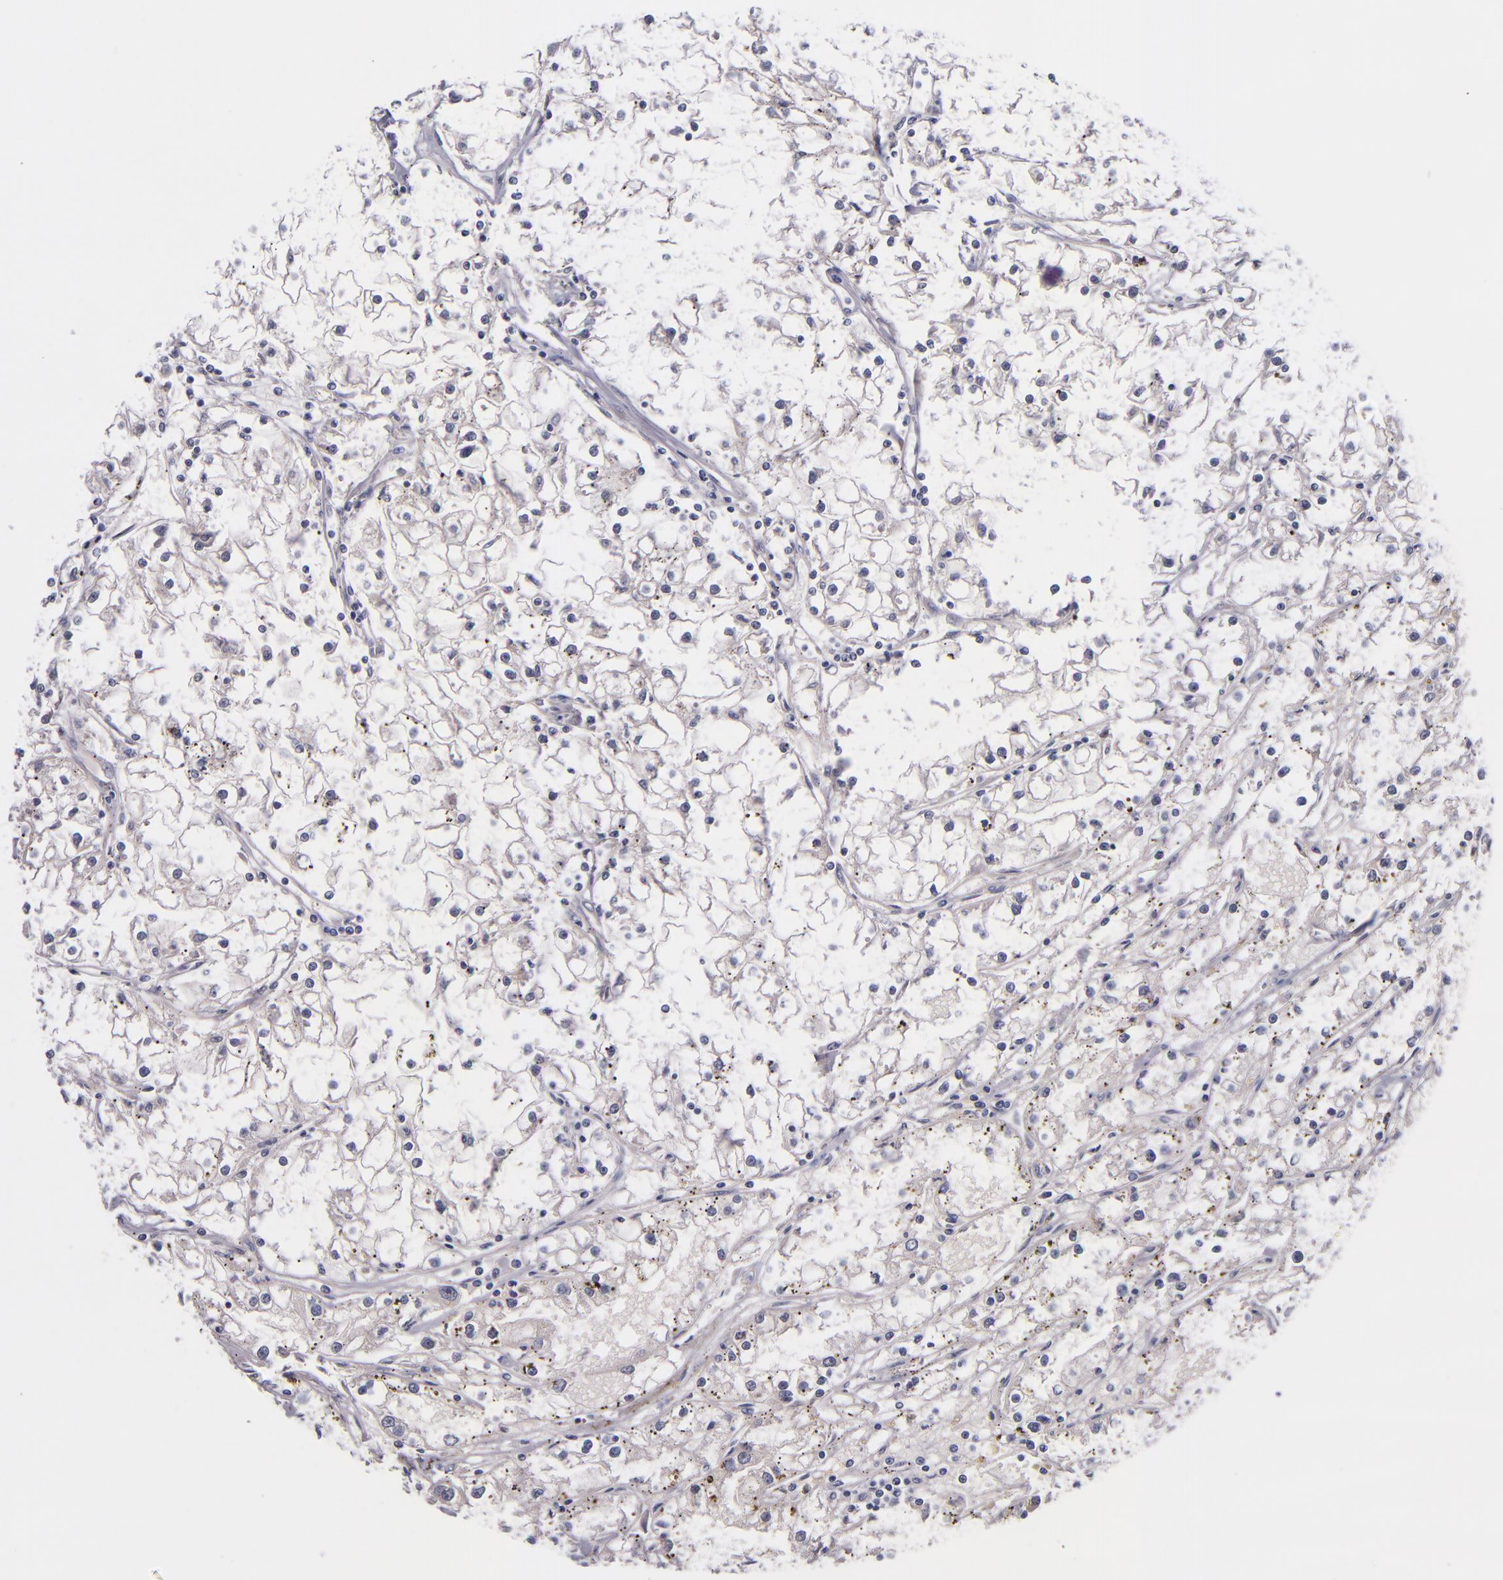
{"staining": {"intensity": "negative", "quantity": "none", "location": "none"}, "tissue": "renal cancer", "cell_type": "Tumor cells", "image_type": "cancer", "snomed": [{"axis": "morphology", "description": "Adenocarcinoma, NOS"}, {"axis": "topography", "description": "Kidney"}], "caption": "This is a histopathology image of immunohistochemistry staining of renal cancer, which shows no expression in tumor cells. (Brightfield microscopy of DAB IHC at high magnification).", "gene": "TSC2", "patient": {"sex": "male", "age": 56}}